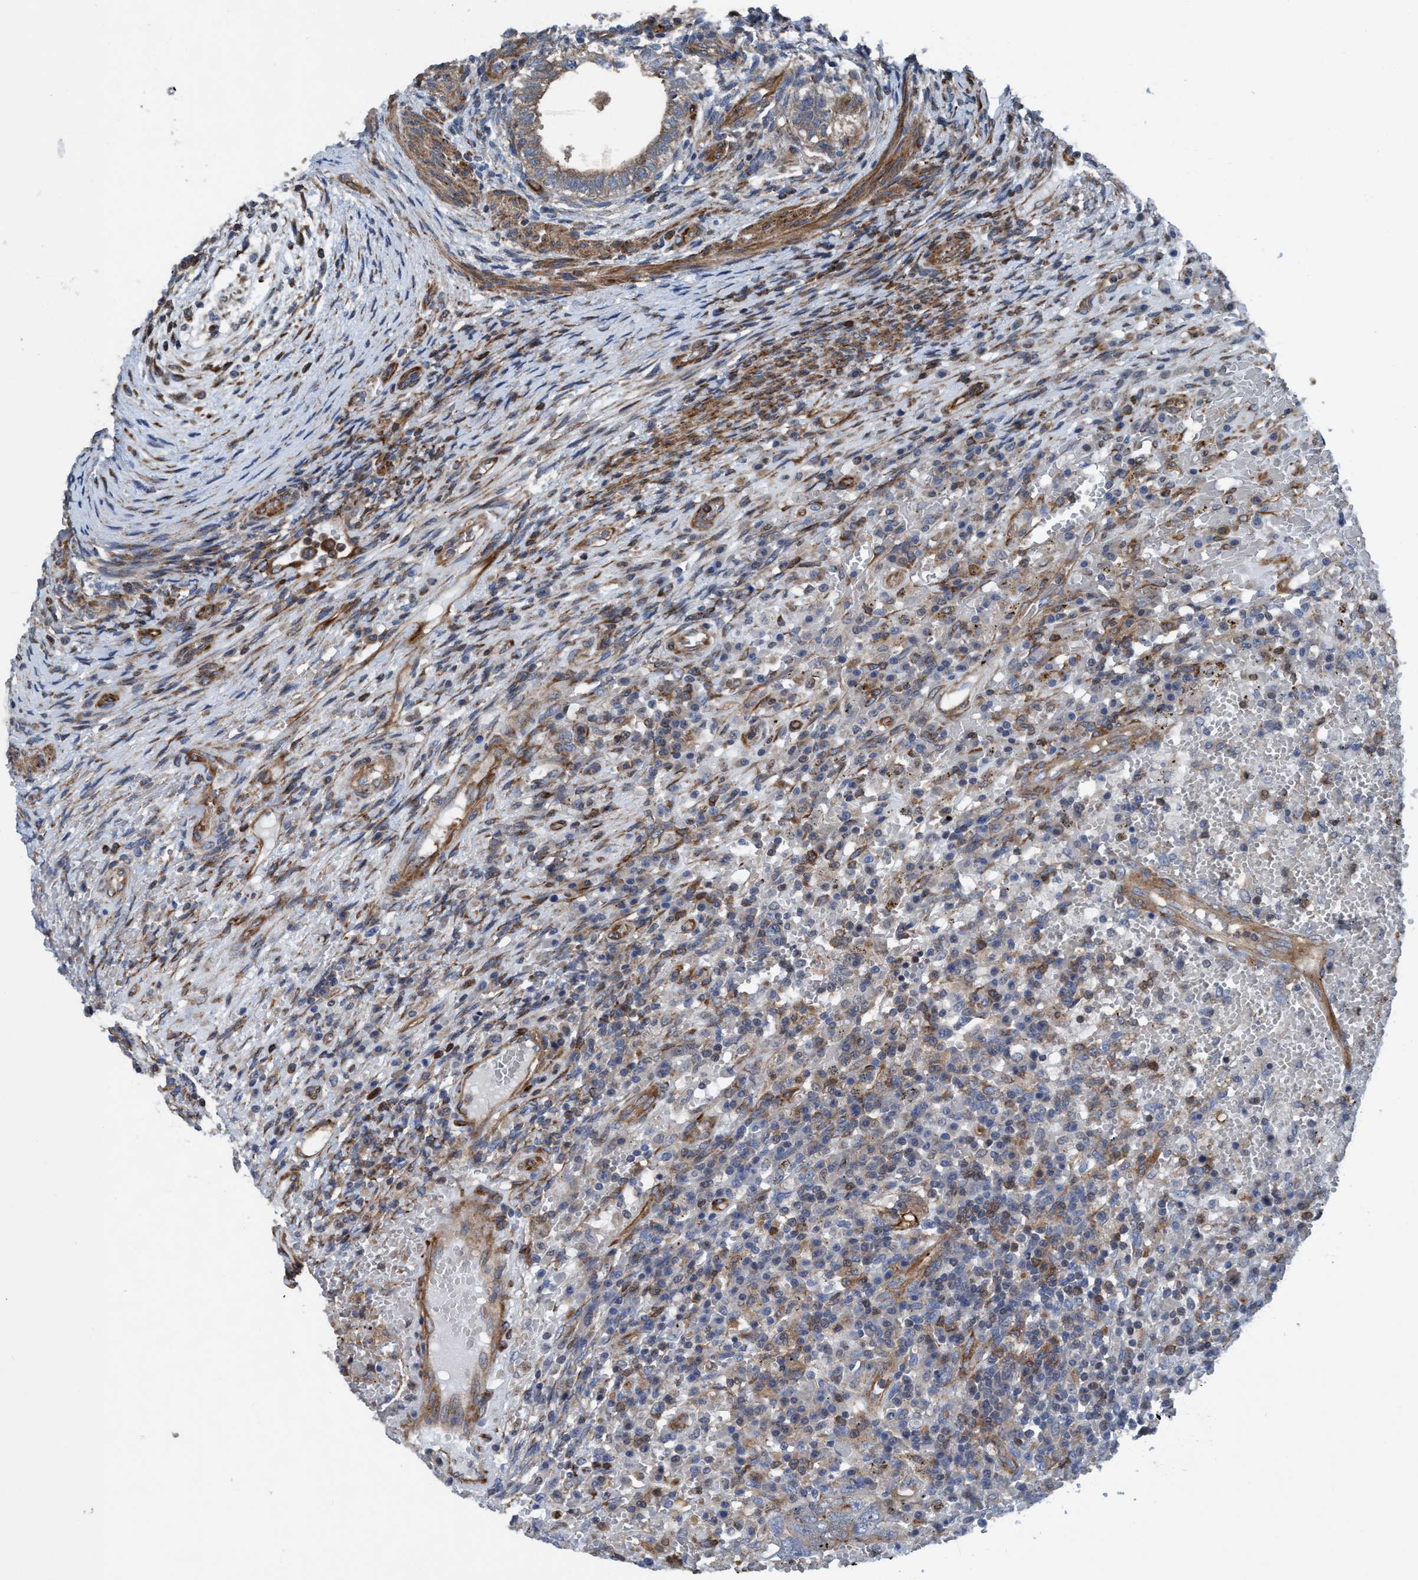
{"staining": {"intensity": "weak", "quantity": ">75%", "location": "cytoplasmic/membranous"}, "tissue": "testis cancer", "cell_type": "Tumor cells", "image_type": "cancer", "snomed": [{"axis": "morphology", "description": "Carcinoma, Embryonal, NOS"}, {"axis": "topography", "description": "Testis"}], "caption": "Immunohistochemical staining of testis cancer (embryonal carcinoma) demonstrates weak cytoplasmic/membranous protein expression in approximately >75% of tumor cells.", "gene": "NMT1", "patient": {"sex": "male", "age": 26}}